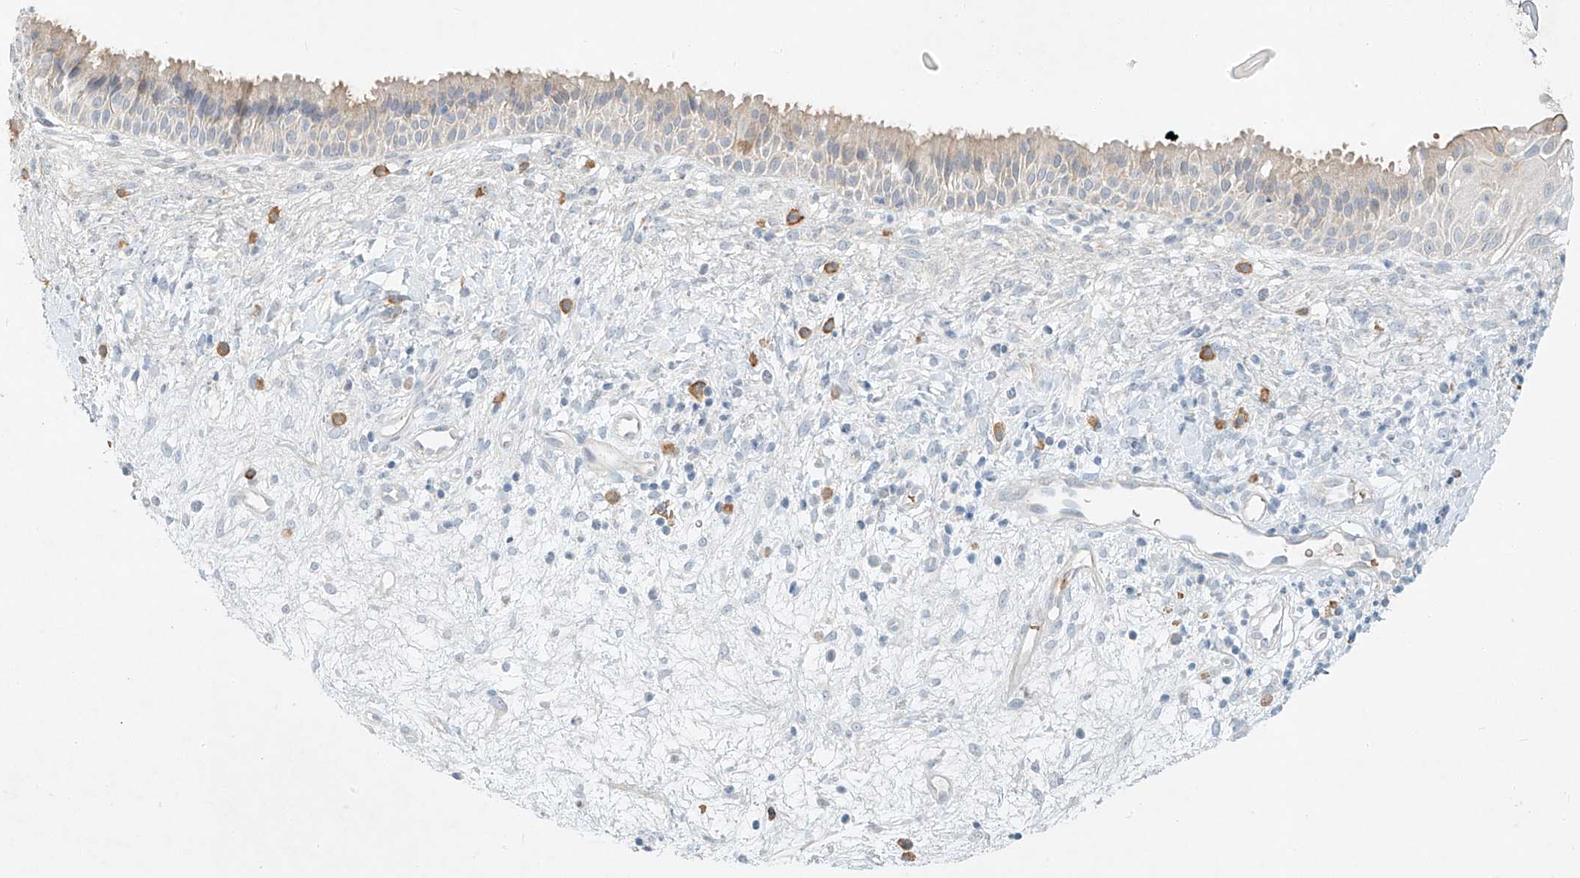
{"staining": {"intensity": "negative", "quantity": "none", "location": "none"}, "tissue": "nasopharynx", "cell_type": "Respiratory epithelial cells", "image_type": "normal", "snomed": [{"axis": "morphology", "description": "Normal tissue, NOS"}, {"axis": "topography", "description": "Nasopharynx"}], "caption": "A photomicrograph of nasopharynx stained for a protein shows no brown staining in respiratory epithelial cells.", "gene": "SYTL3", "patient": {"sex": "male", "age": 22}}